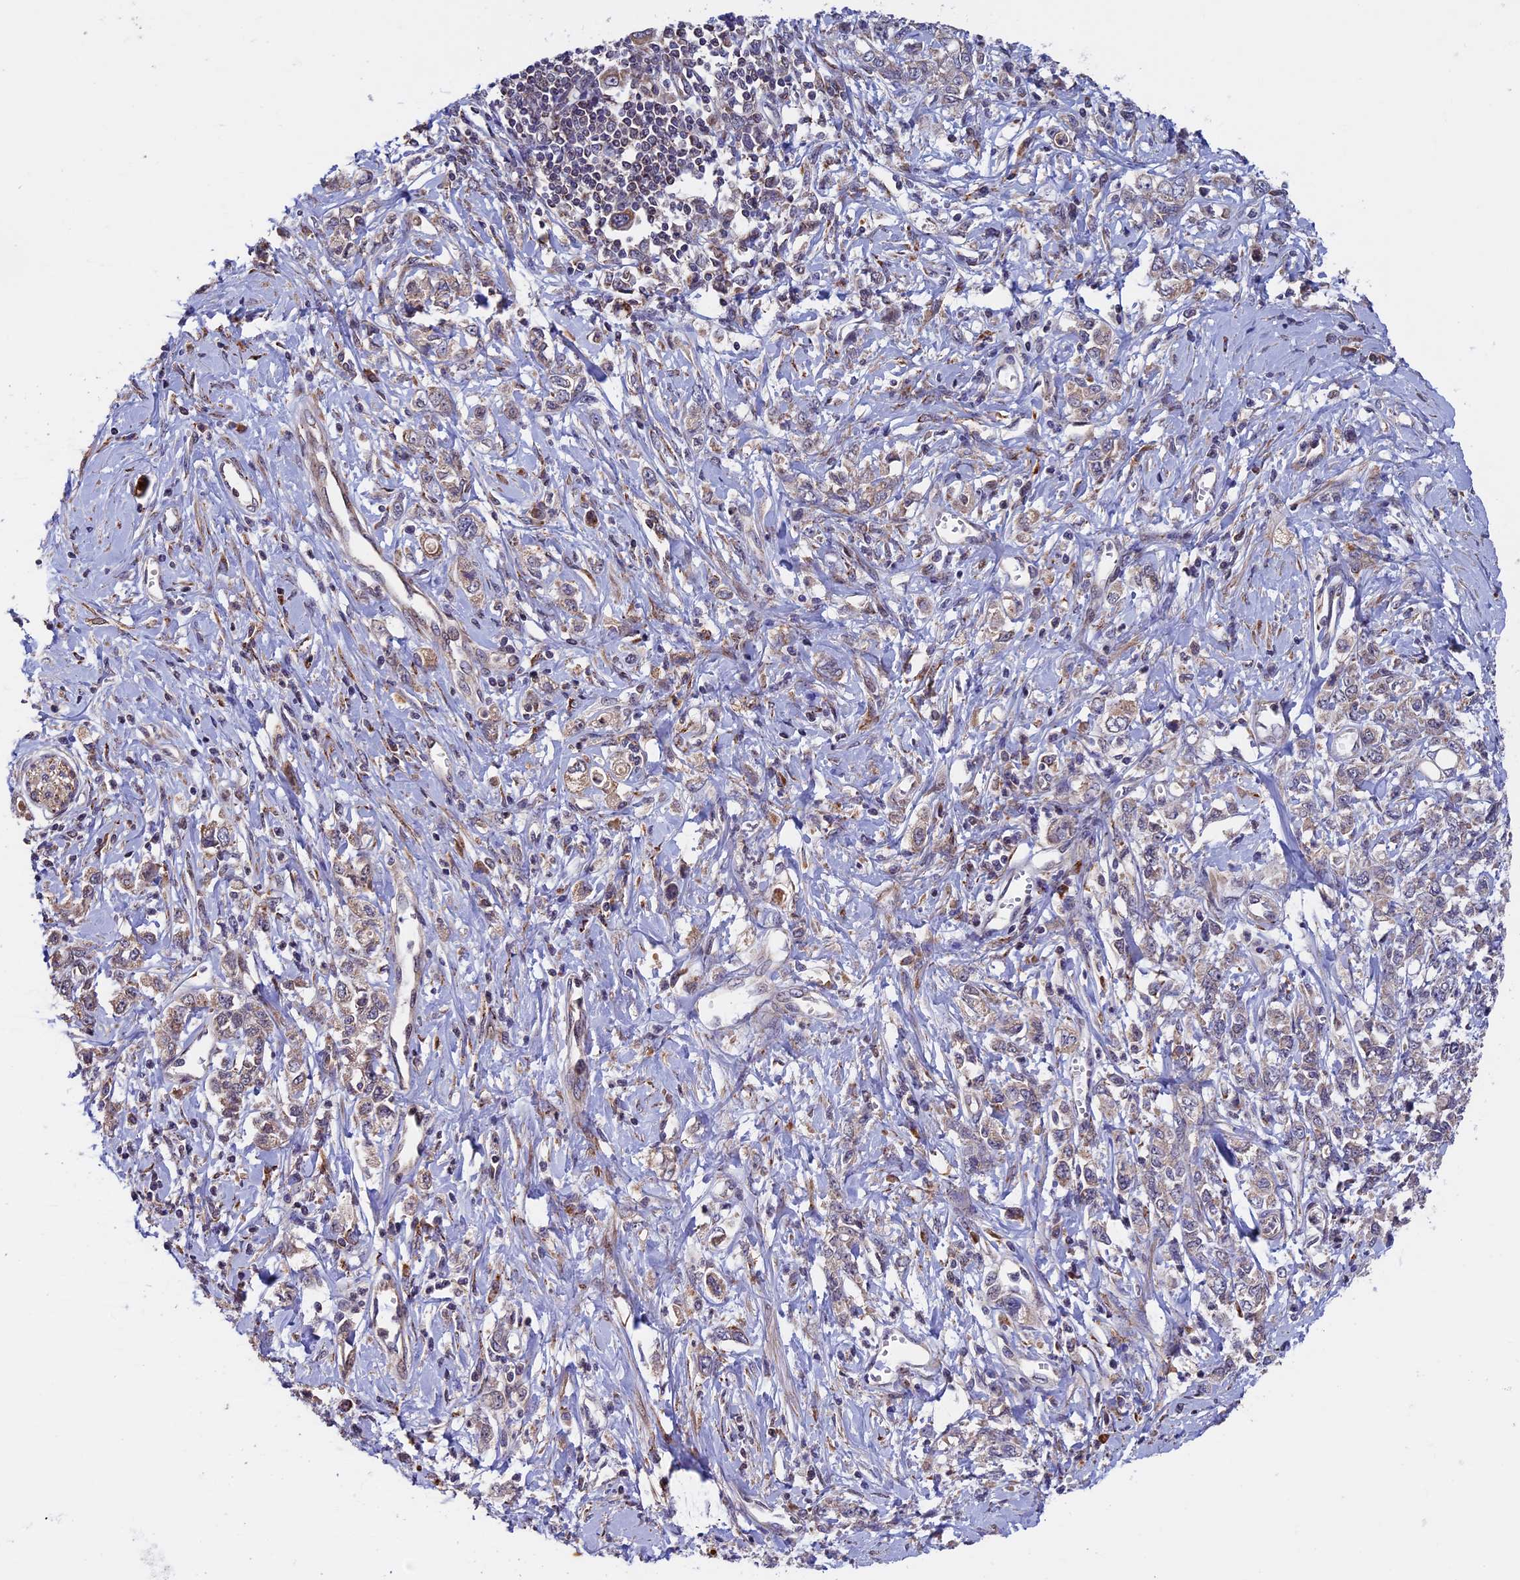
{"staining": {"intensity": "weak", "quantity": ">75%", "location": "cytoplasmic/membranous"}, "tissue": "stomach cancer", "cell_type": "Tumor cells", "image_type": "cancer", "snomed": [{"axis": "morphology", "description": "Adenocarcinoma, NOS"}, {"axis": "topography", "description": "Stomach"}], "caption": "Immunohistochemical staining of human adenocarcinoma (stomach) exhibits low levels of weak cytoplasmic/membranous protein positivity in approximately >75% of tumor cells.", "gene": "RNF17", "patient": {"sex": "female", "age": 76}}